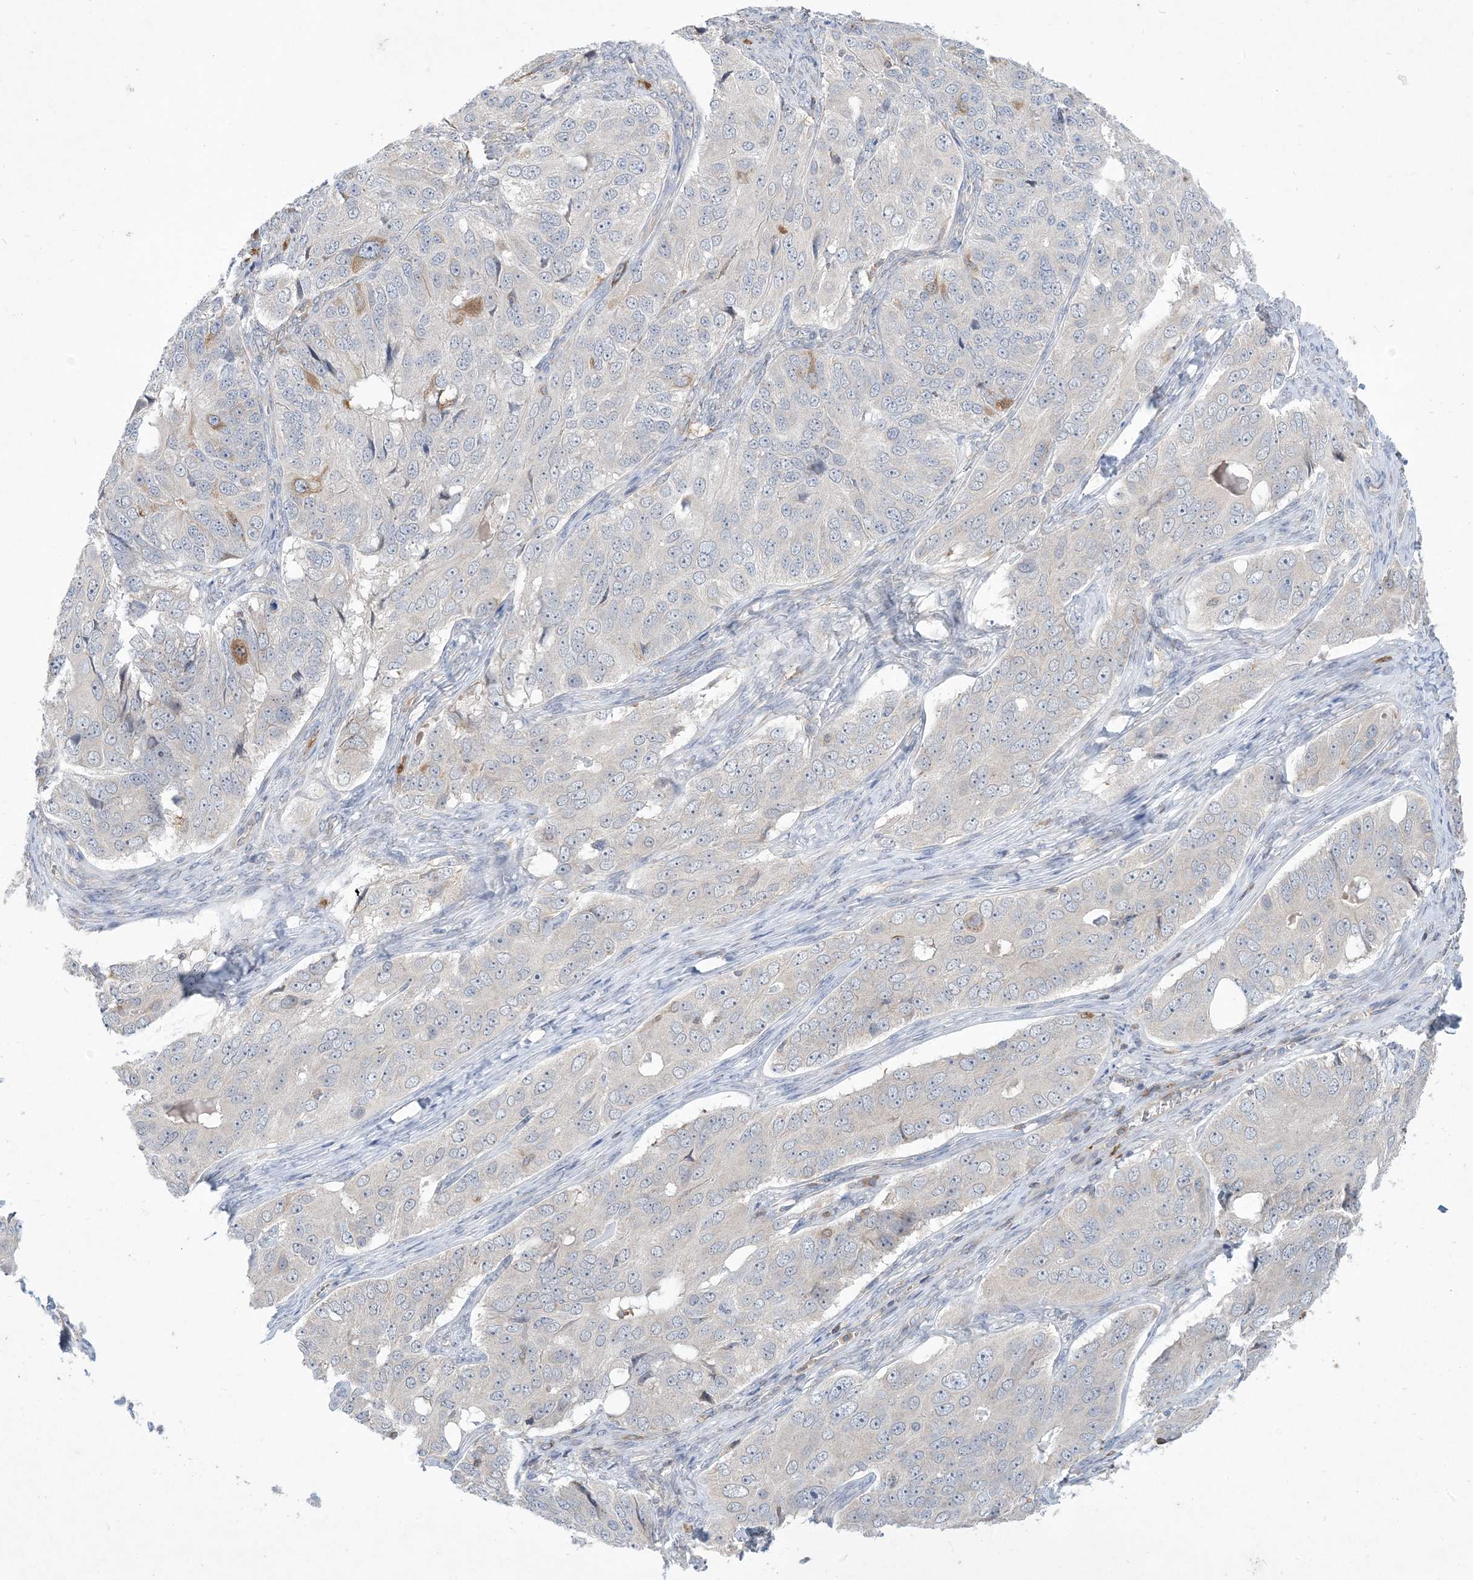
{"staining": {"intensity": "negative", "quantity": "none", "location": "none"}, "tissue": "ovarian cancer", "cell_type": "Tumor cells", "image_type": "cancer", "snomed": [{"axis": "morphology", "description": "Carcinoma, endometroid"}, {"axis": "topography", "description": "Ovary"}], "caption": "Ovarian cancer (endometroid carcinoma) was stained to show a protein in brown. There is no significant positivity in tumor cells.", "gene": "AOC1", "patient": {"sex": "female", "age": 51}}